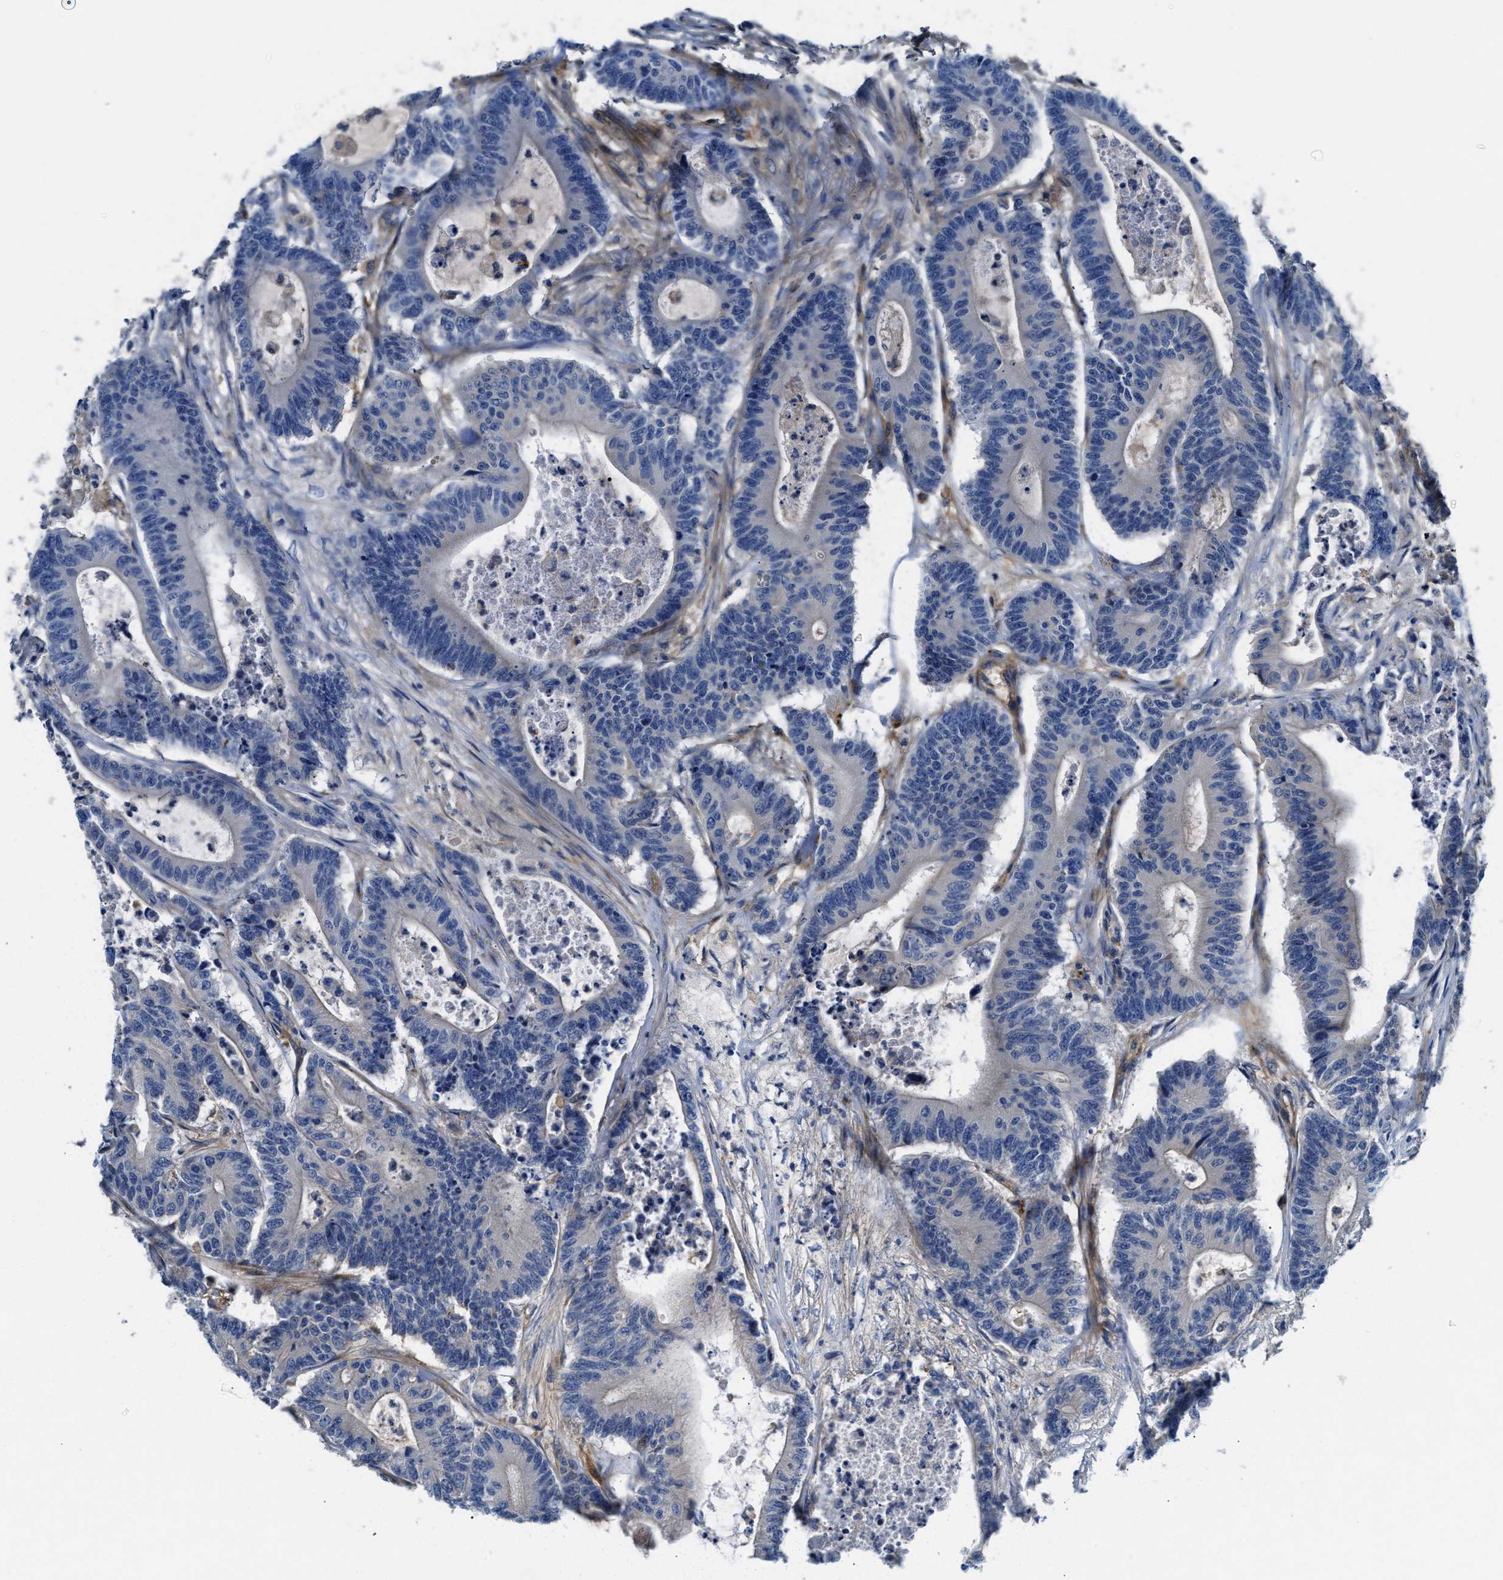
{"staining": {"intensity": "negative", "quantity": "none", "location": "none"}, "tissue": "colorectal cancer", "cell_type": "Tumor cells", "image_type": "cancer", "snomed": [{"axis": "morphology", "description": "Adenocarcinoma, NOS"}, {"axis": "topography", "description": "Colon"}], "caption": "There is no significant expression in tumor cells of colorectal cancer (adenocarcinoma).", "gene": "NSUN7", "patient": {"sex": "female", "age": 84}}